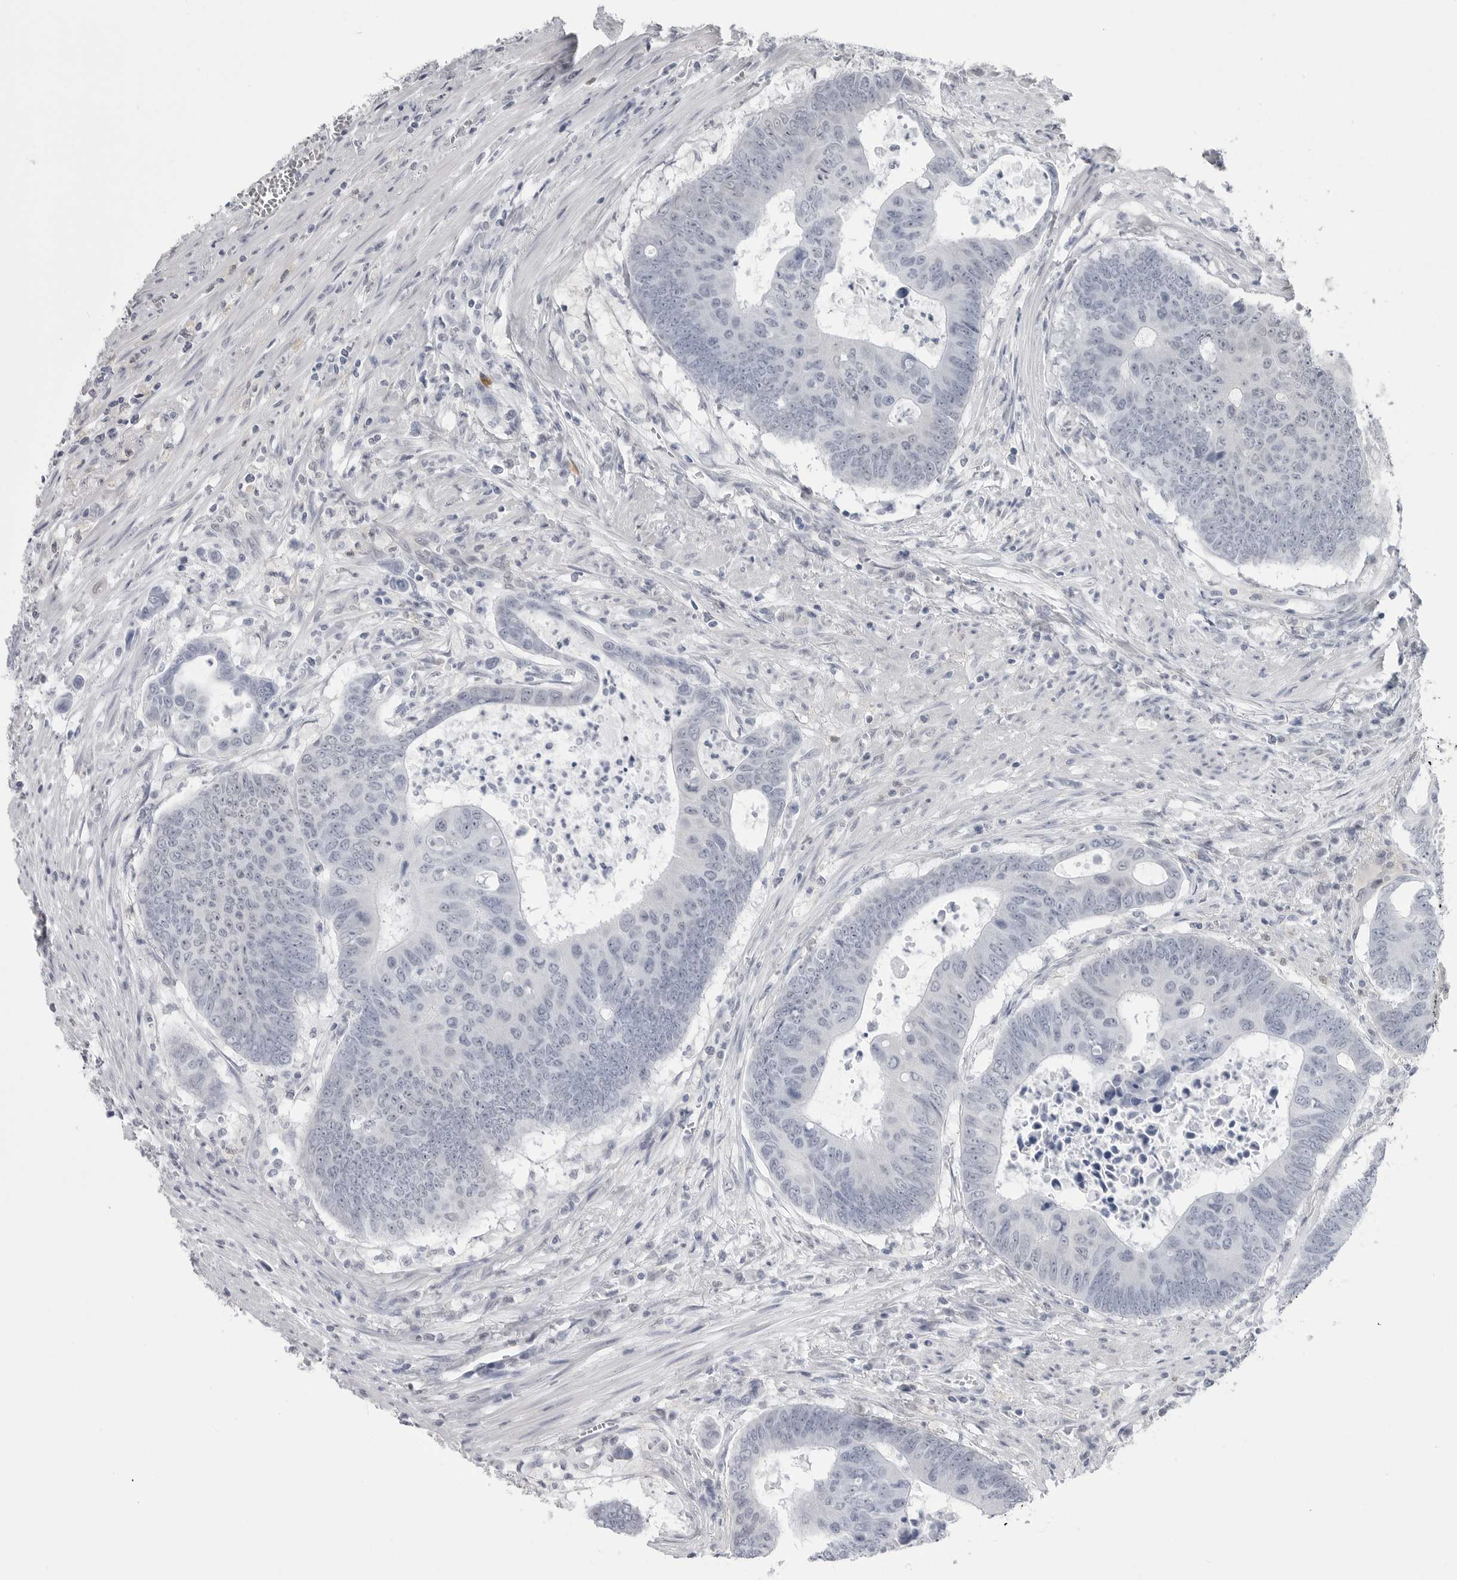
{"staining": {"intensity": "negative", "quantity": "none", "location": "none"}, "tissue": "colorectal cancer", "cell_type": "Tumor cells", "image_type": "cancer", "snomed": [{"axis": "morphology", "description": "Adenocarcinoma, NOS"}, {"axis": "topography", "description": "Colon"}], "caption": "Colorectal cancer (adenocarcinoma) was stained to show a protein in brown. There is no significant staining in tumor cells.", "gene": "PNPO", "patient": {"sex": "male", "age": 87}}